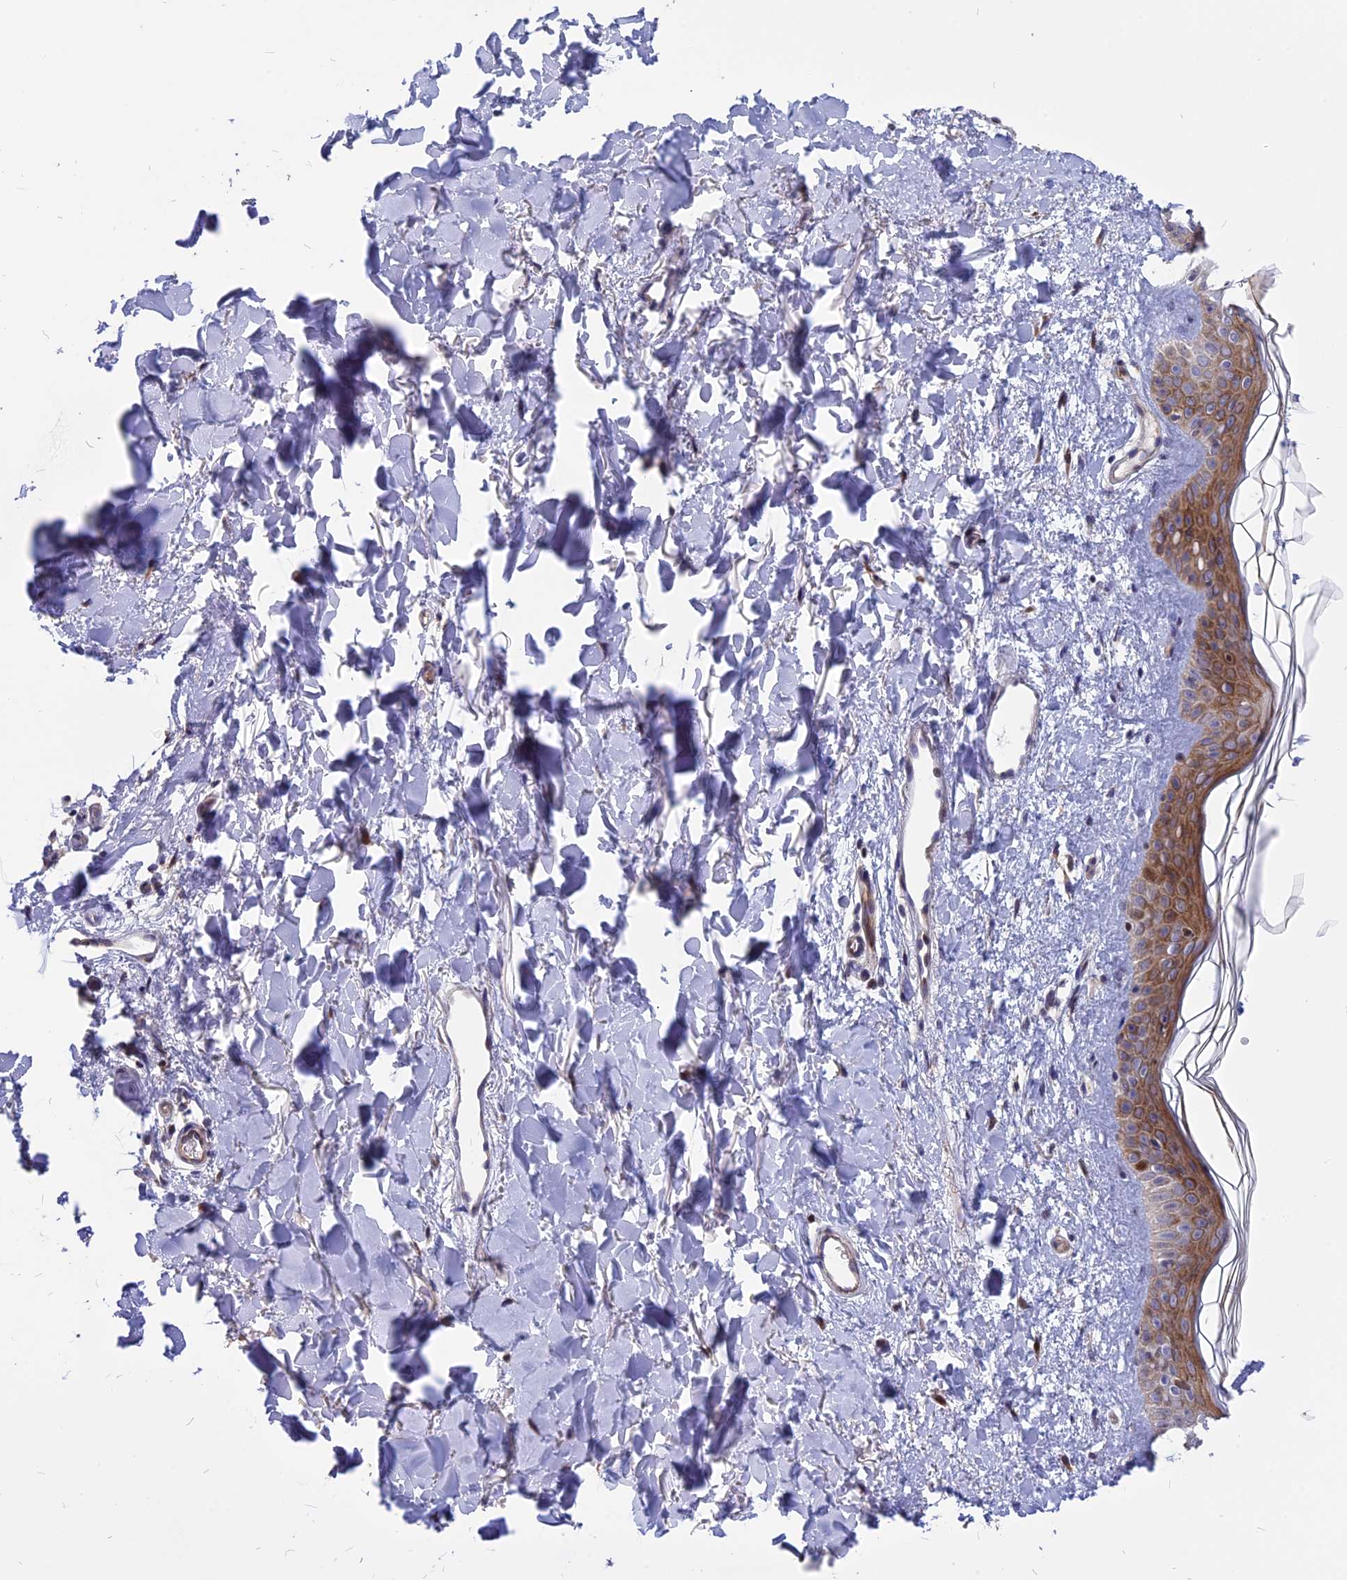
{"staining": {"intensity": "moderate", "quantity": ">75%", "location": "cytoplasmic/membranous,nuclear"}, "tissue": "skin", "cell_type": "Fibroblasts", "image_type": "normal", "snomed": [{"axis": "morphology", "description": "Normal tissue, NOS"}, {"axis": "topography", "description": "Skin"}], "caption": "Immunohistochemistry (IHC) of benign human skin demonstrates medium levels of moderate cytoplasmic/membranous,nuclear staining in about >75% of fibroblasts.", "gene": "TMEM263", "patient": {"sex": "female", "age": 58}}